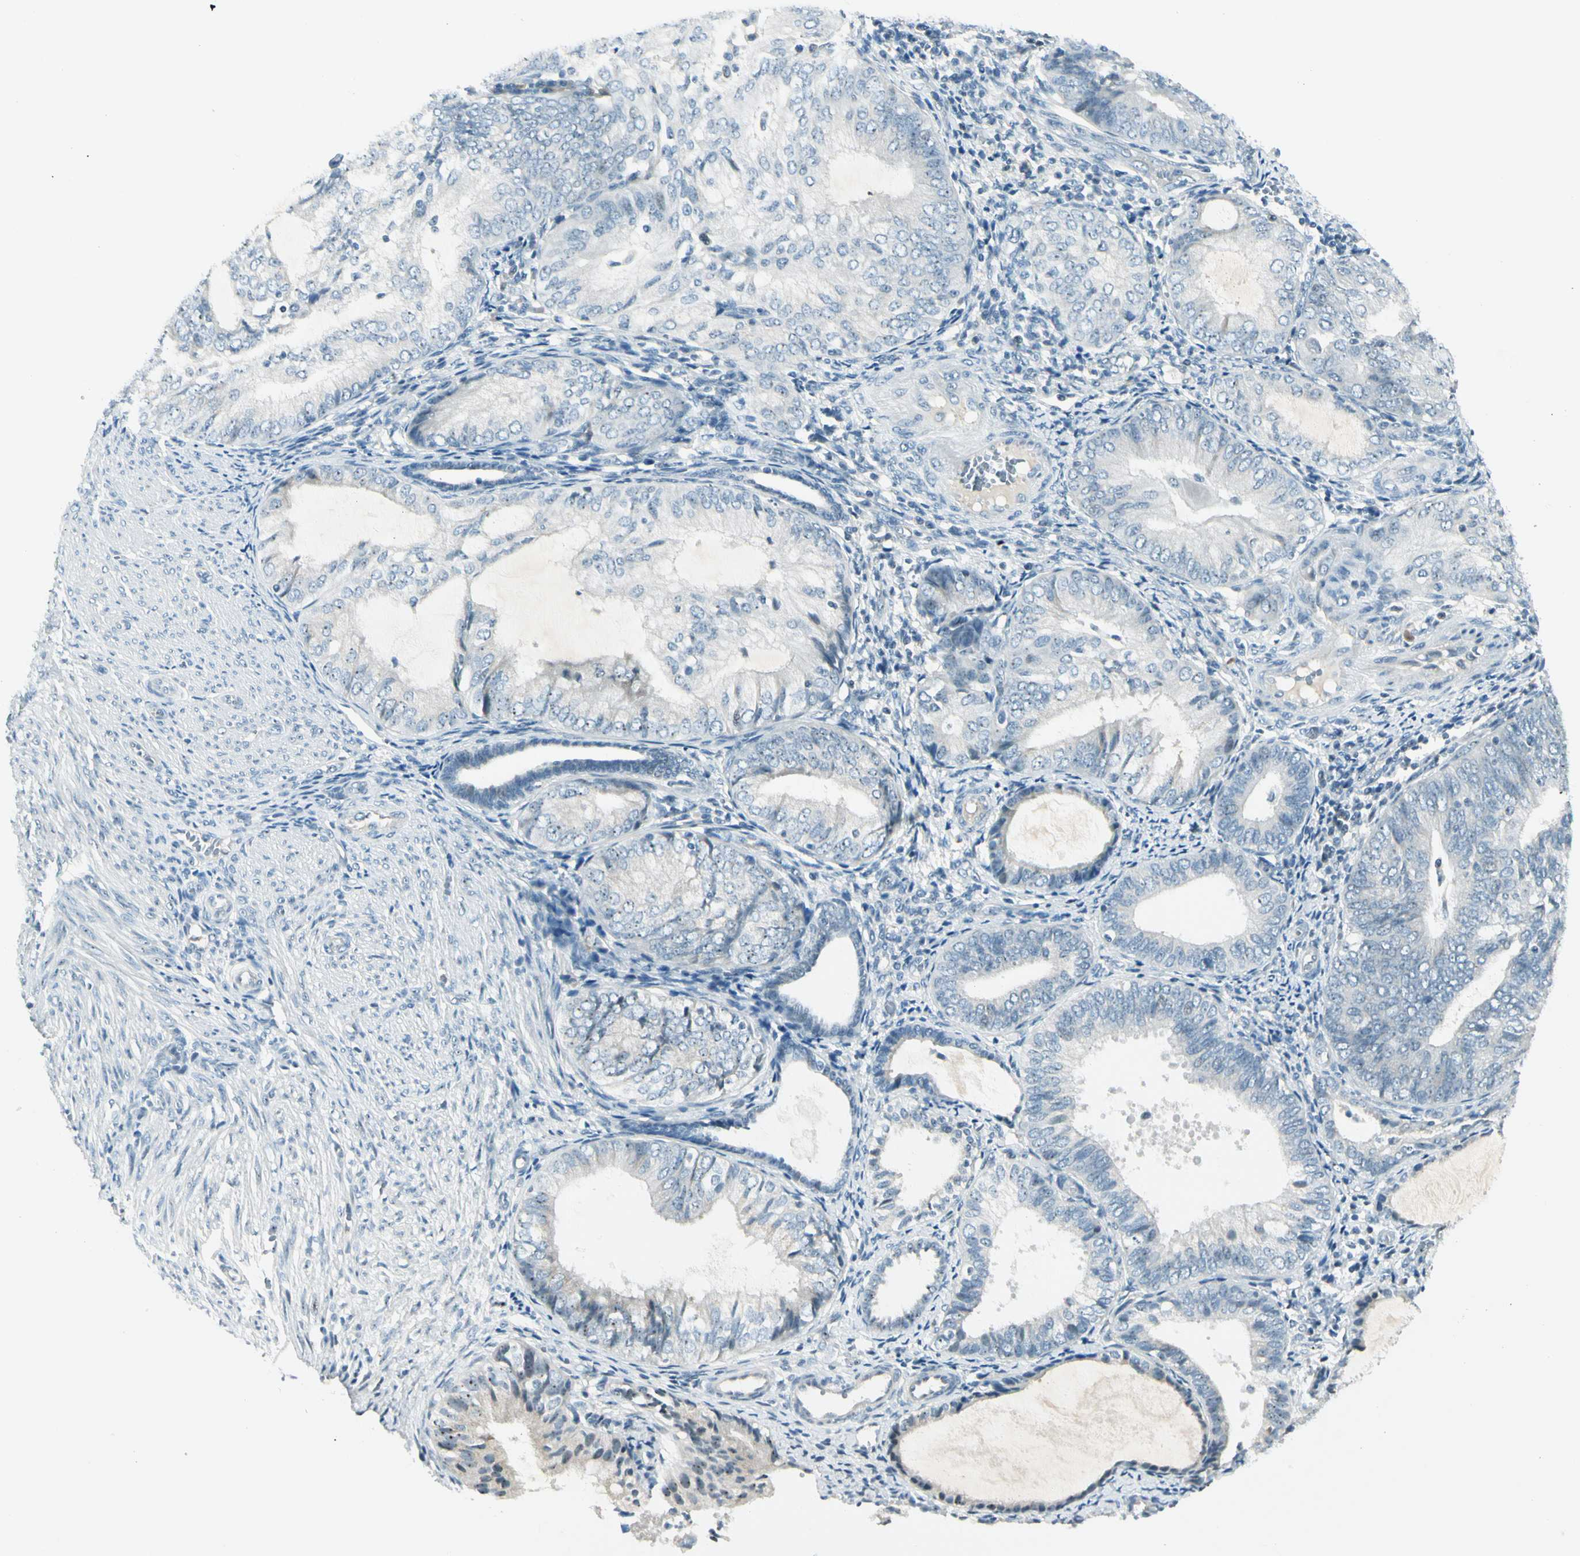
{"staining": {"intensity": "weak", "quantity": "<25%", "location": "nuclear"}, "tissue": "endometrial cancer", "cell_type": "Tumor cells", "image_type": "cancer", "snomed": [{"axis": "morphology", "description": "Adenocarcinoma, NOS"}, {"axis": "topography", "description": "Endometrium"}], "caption": "The image demonstrates no staining of tumor cells in endometrial adenocarcinoma.", "gene": "ZSCAN1", "patient": {"sex": "female", "age": 81}}